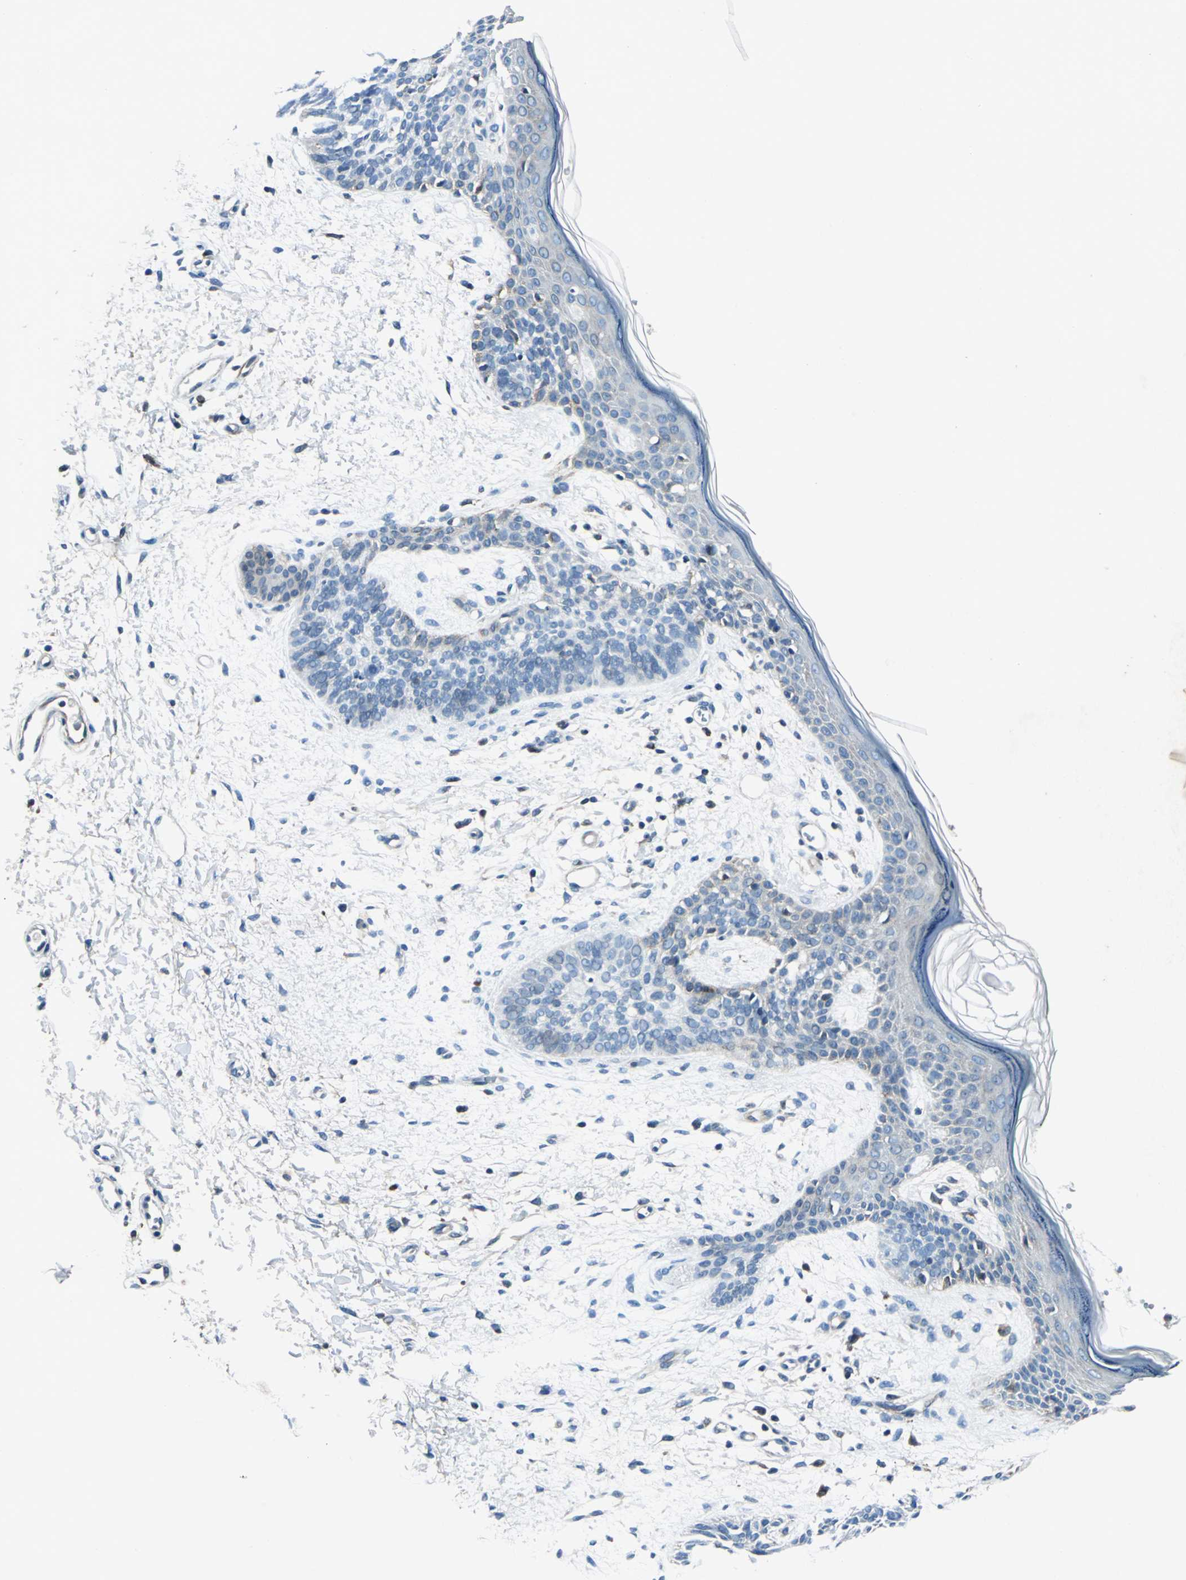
{"staining": {"intensity": "weak", "quantity": "<25%", "location": "cytoplasmic/membranous"}, "tissue": "skin cancer", "cell_type": "Tumor cells", "image_type": "cancer", "snomed": [{"axis": "morphology", "description": "Normal tissue, NOS"}, {"axis": "morphology", "description": "Basal cell carcinoma"}, {"axis": "topography", "description": "Skin"}], "caption": "Immunohistochemical staining of human skin cancer (basal cell carcinoma) reveals no significant staining in tumor cells. The staining was performed using DAB (3,3'-diaminobenzidine) to visualize the protein expression in brown, while the nuclei were stained in blue with hematoxylin (Magnification: 20x).", "gene": "HTATIP2", "patient": {"sex": "female", "age": 69}}